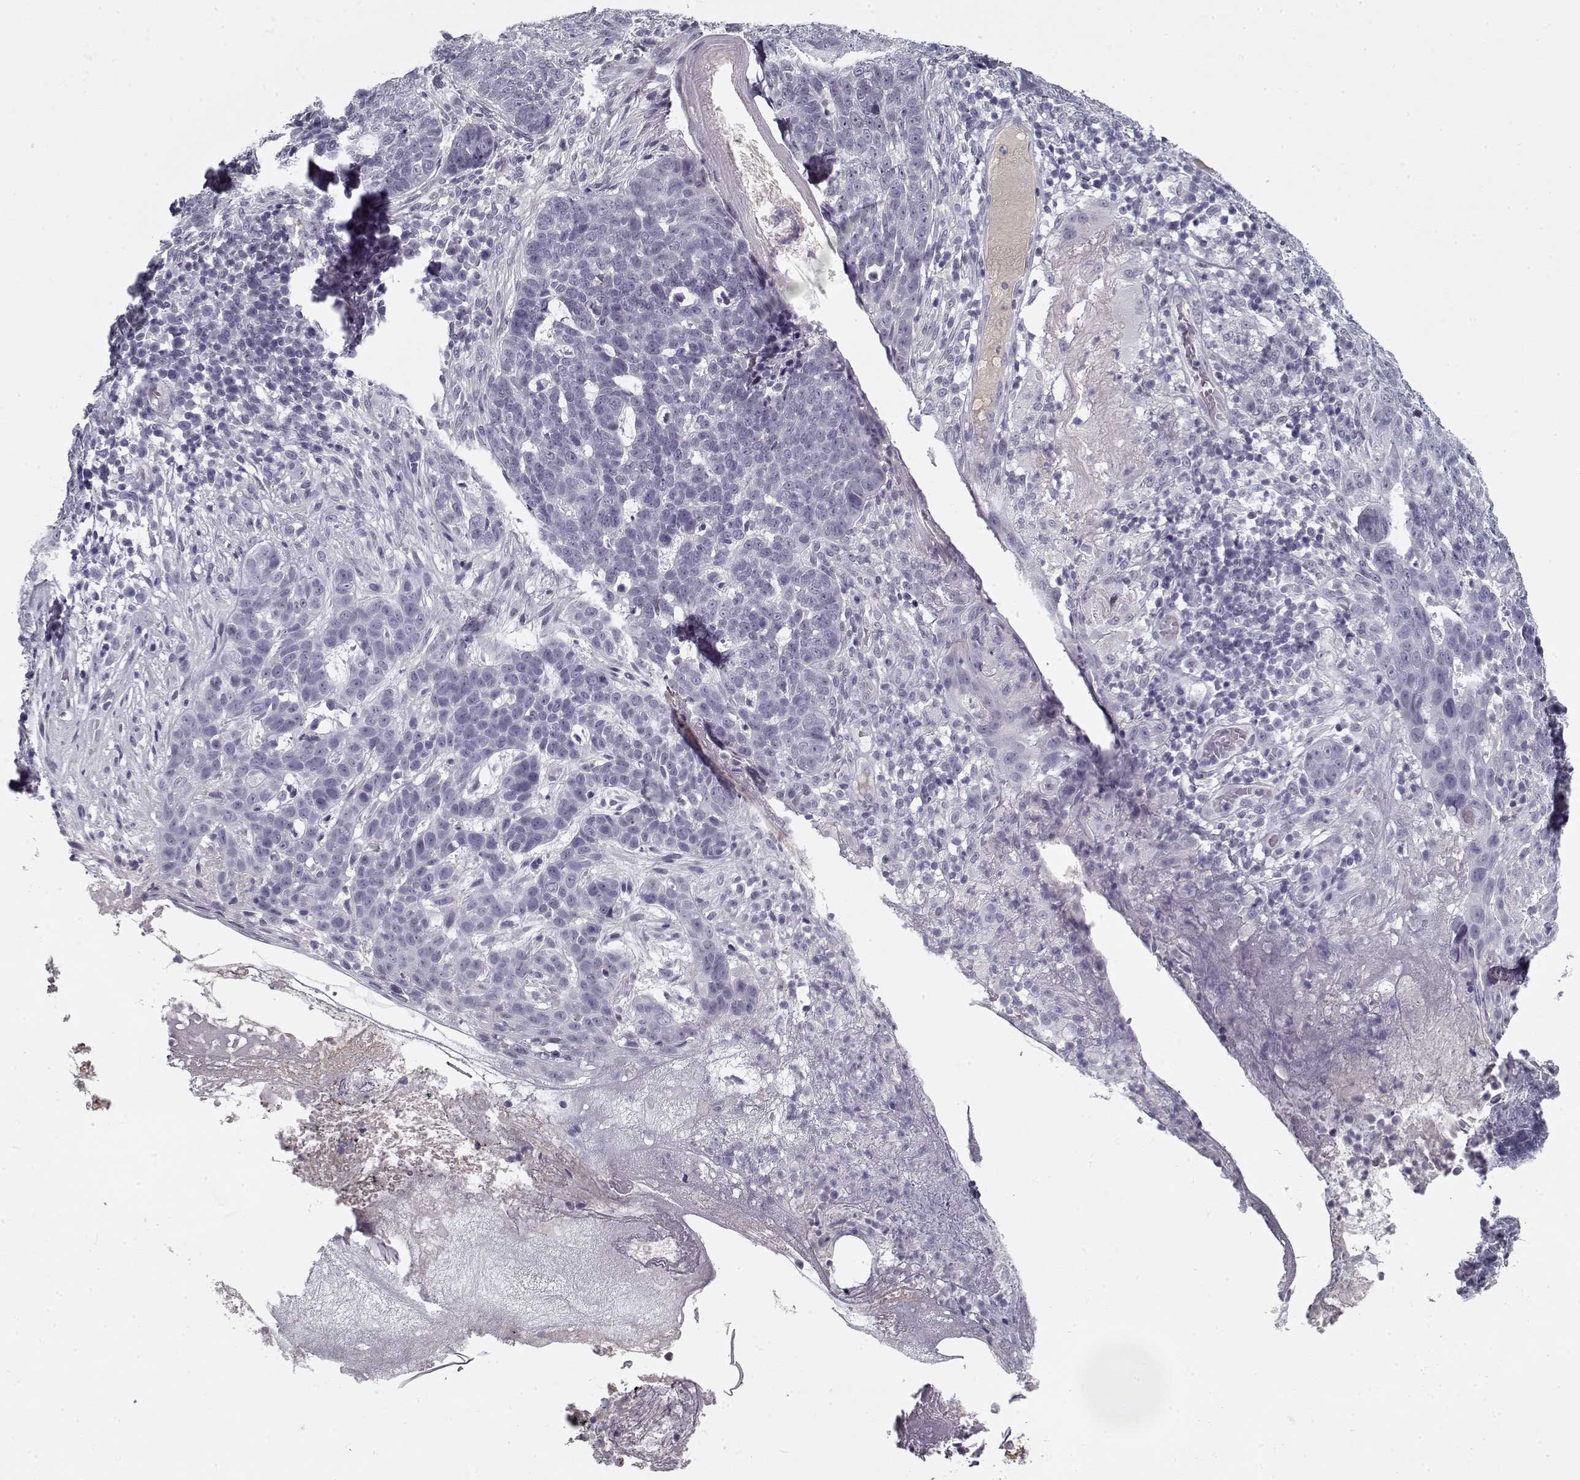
{"staining": {"intensity": "negative", "quantity": "none", "location": "none"}, "tissue": "skin cancer", "cell_type": "Tumor cells", "image_type": "cancer", "snomed": [{"axis": "morphology", "description": "Basal cell carcinoma"}, {"axis": "topography", "description": "Skin"}], "caption": "Immunohistochemical staining of basal cell carcinoma (skin) shows no significant expression in tumor cells.", "gene": "SPACA9", "patient": {"sex": "female", "age": 69}}